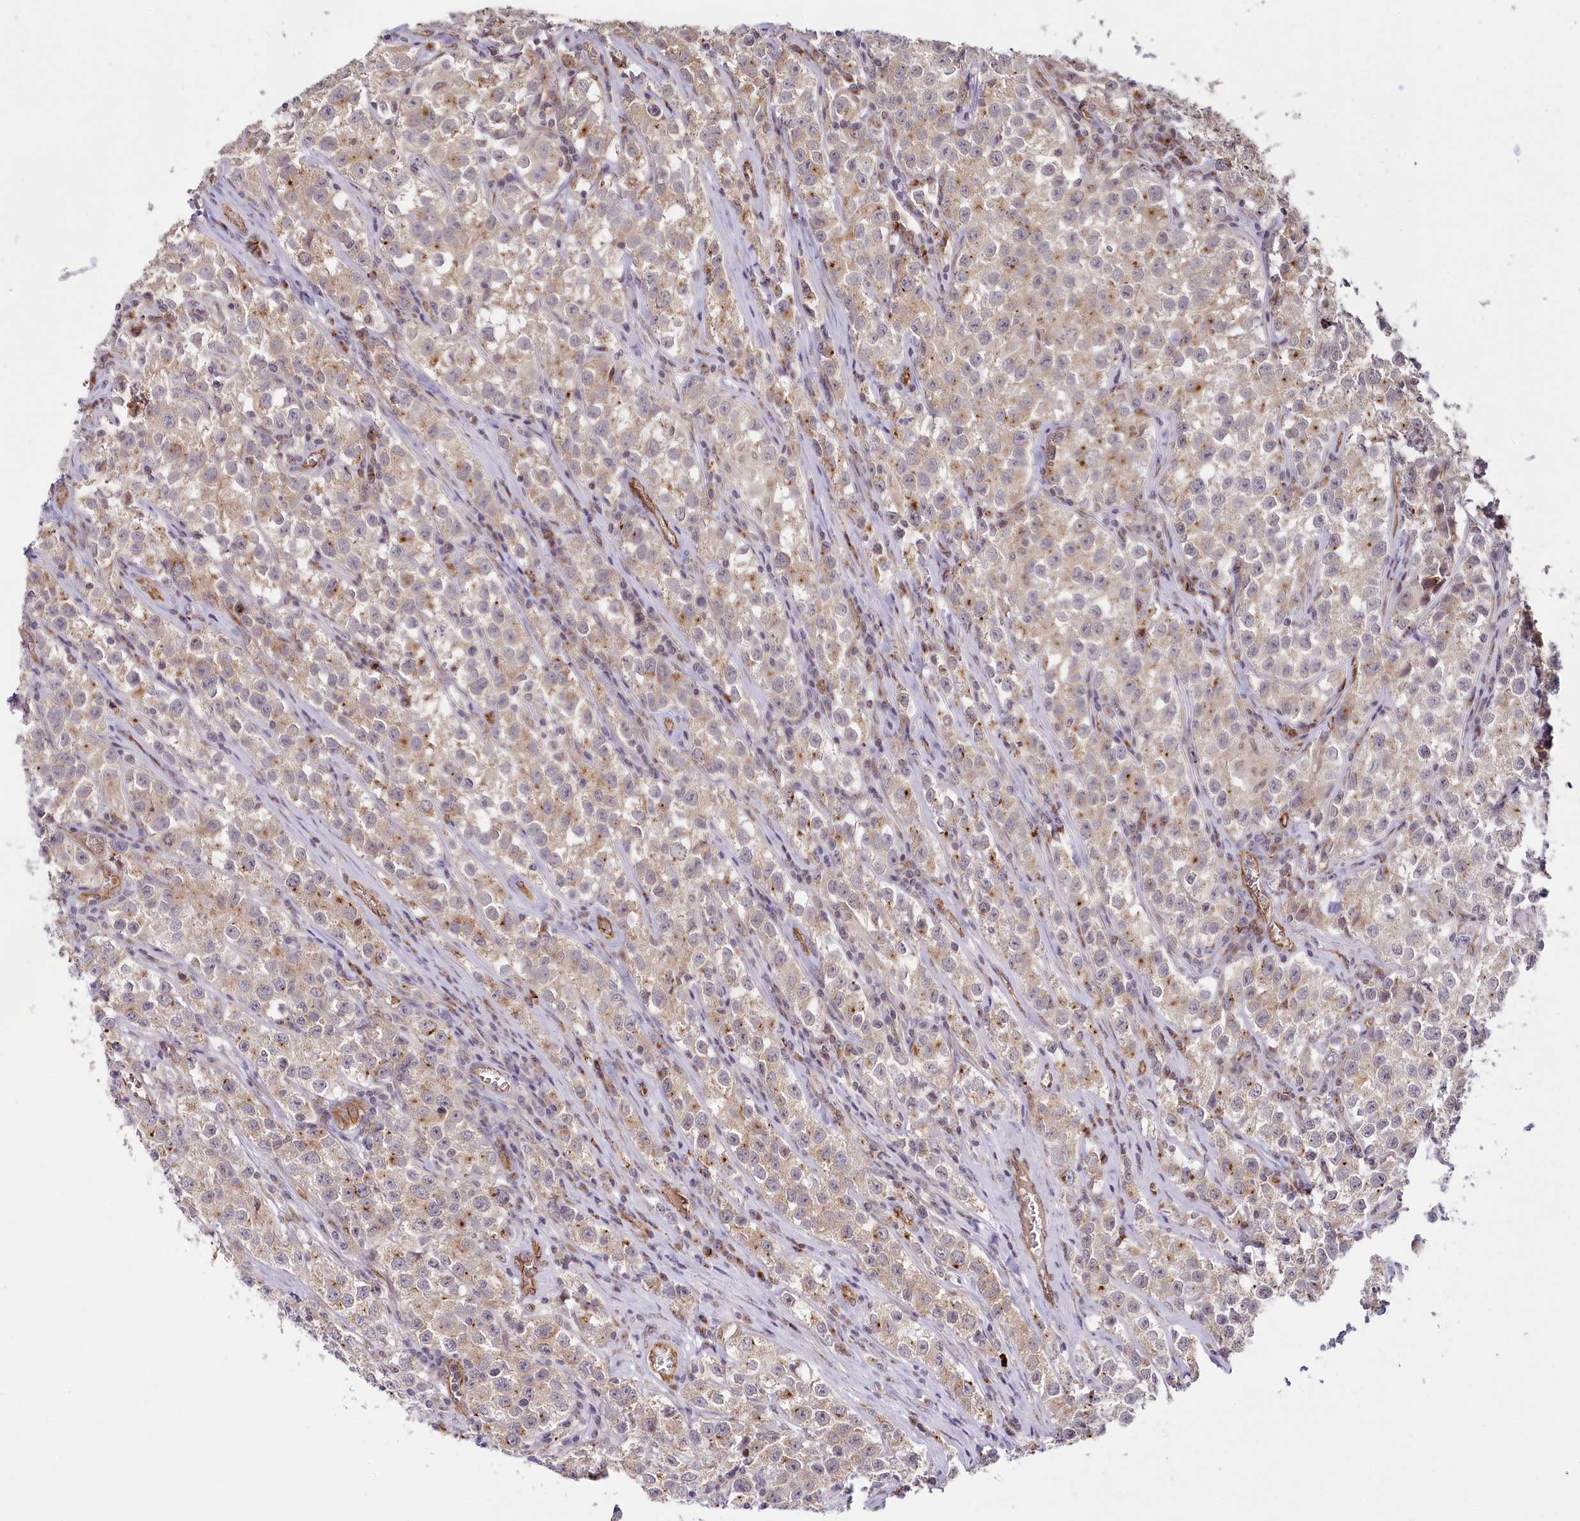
{"staining": {"intensity": "weak", "quantity": "25%-75%", "location": "cytoplasmic/membranous"}, "tissue": "testis cancer", "cell_type": "Tumor cells", "image_type": "cancer", "snomed": [{"axis": "morphology", "description": "Seminoma, NOS"}, {"axis": "morphology", "description": "Carcinoma, Embryonal, NOS"}, {"axis": "topography", "description": "Testis"}], "caption": "The image demonstrates a brown stain indicating the presence of a protein in the cytoplasmic/membranous of tumor cells in testis seminoma.", "gene": "ALKBH8", "patient": {"sex": "male", "age": 43}}